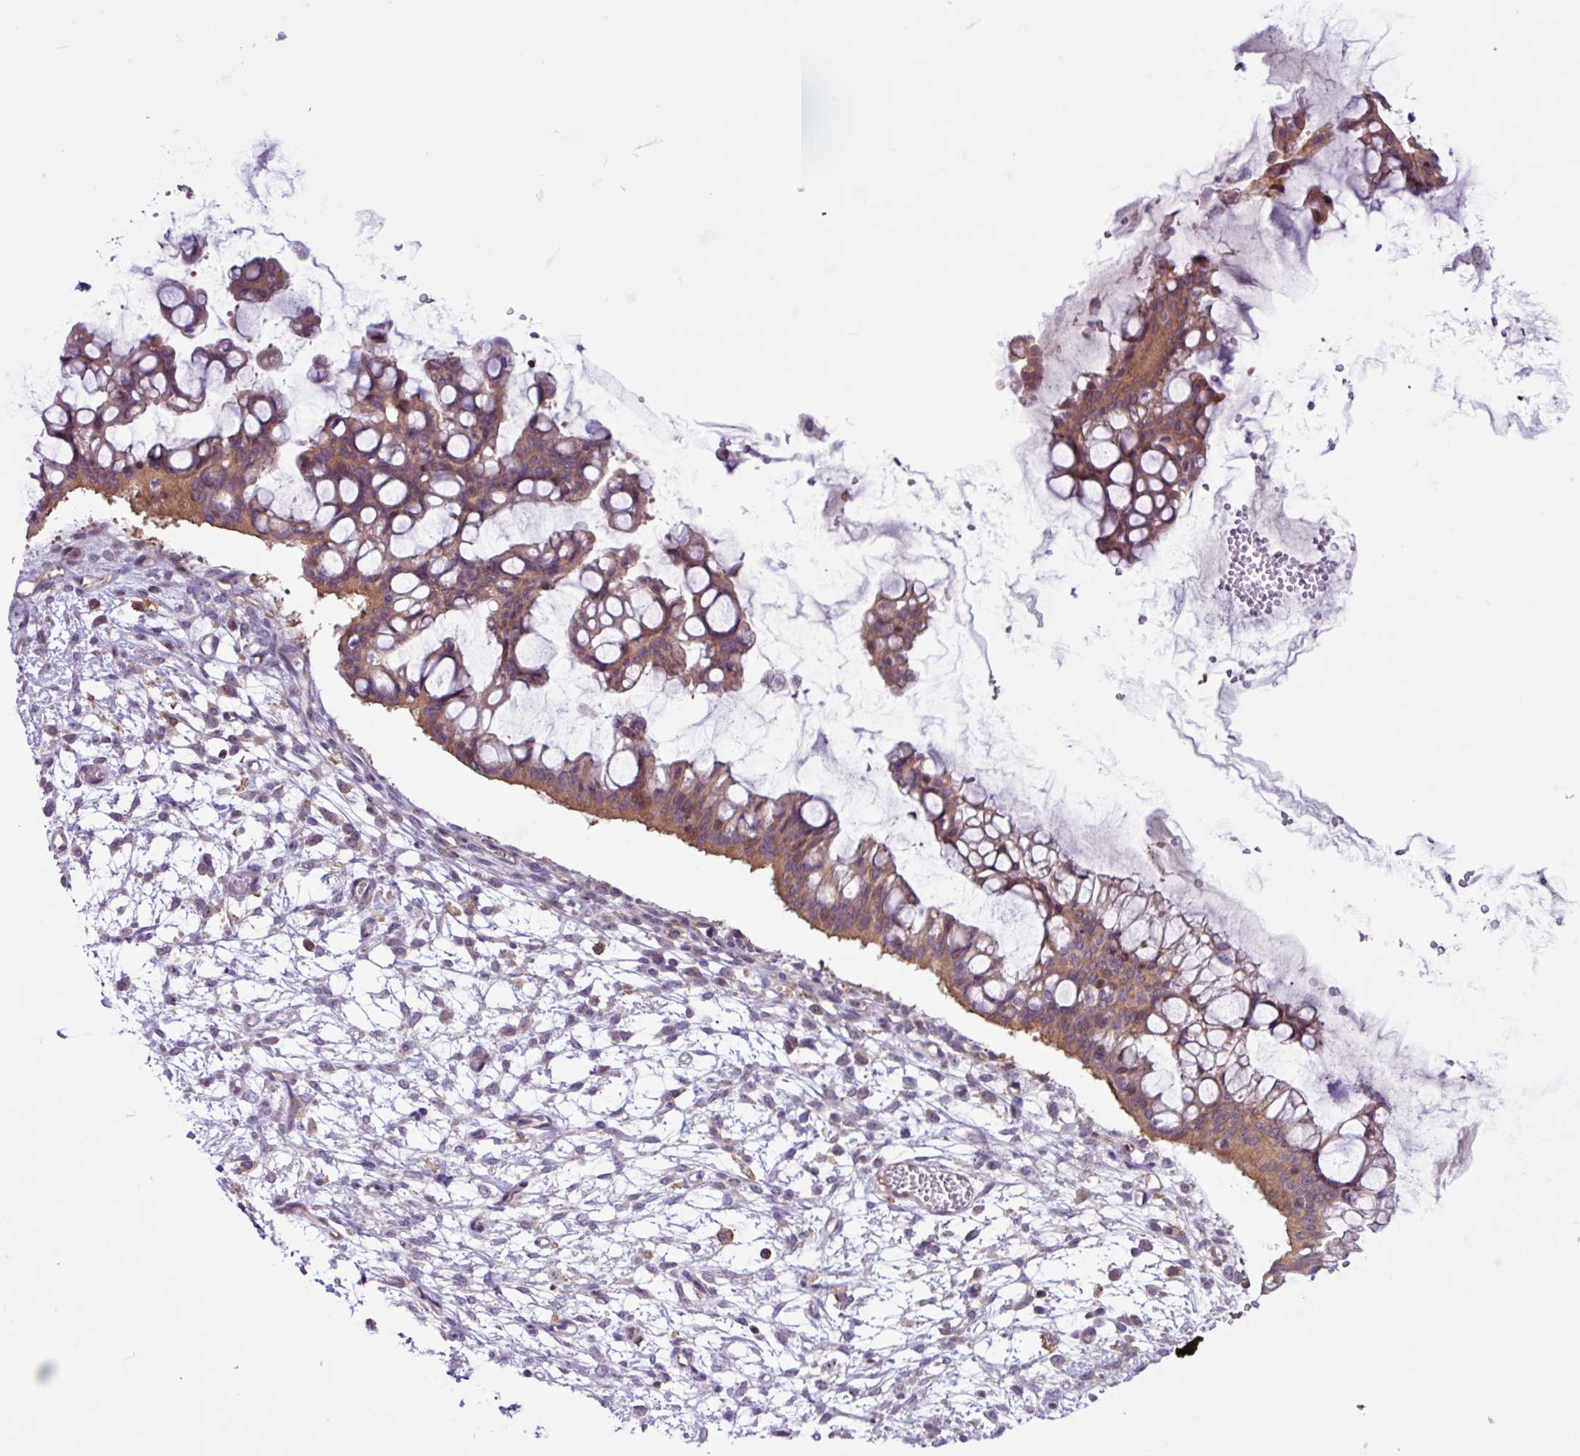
{"staining": {"intensity": "moderate", "quantity": ">75%", "location": "cytoplasmic/membranous"}, "tissue": "ovarian cancer", "cell_type": "Tumor cells", "image_type": "cancer", "snomed": [{"axis": "morphology", "description": "Cystadenocarcinoma, mucinous, NOS"}, {"axis": "topography", "description": "Ovary"}], "caption": "A photomicrograph showing moderate cytoplasmic/membranous expression in approximately >75% of tumor cells in ovarian cancer (mucinous cystadenocarcinoma), as visualized by brown immunohistochemical staining.", "gene": "ACTR3", "patient": {"sex": "female", "age": 73}}